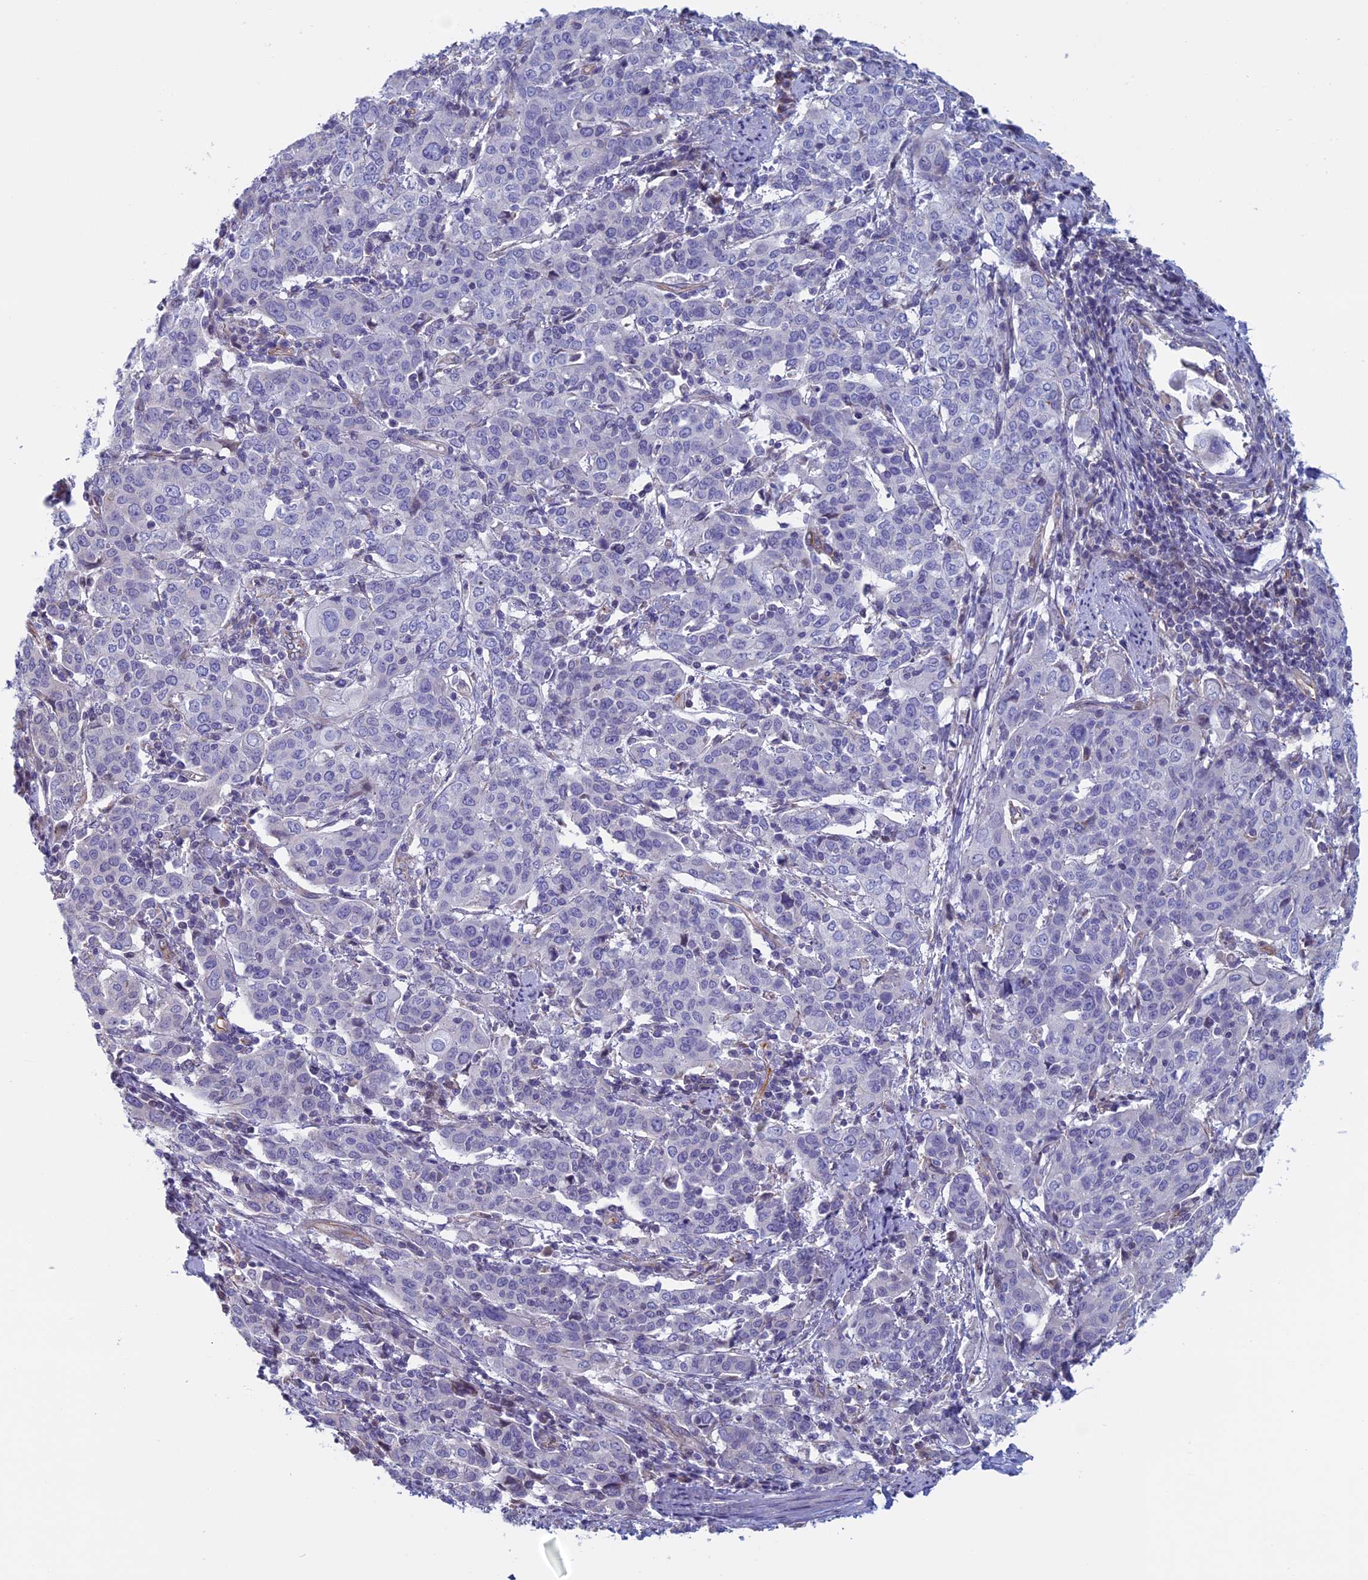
{"staining": {"intensity": "negative", "quantity": "none", "location": "none"}, "tissue": "cervical cancer", "cell_type": "Tumor cells", "image_type": "cancer", "snomed": [{"axis": "morphology", "description": "Squamous cell carcinoma, NOS"}, {"axis": "topography", "description": "Cervix"}], "caption": "Immunohistochemistry (IHC) photomicrograph of human cervical cancer (squamous cell carcinoma) stained for a protein (brown), which reveals no staining in tumor cells.", "gene": "BCL2L10", "patient": {"sex": "female", "age": 67}}